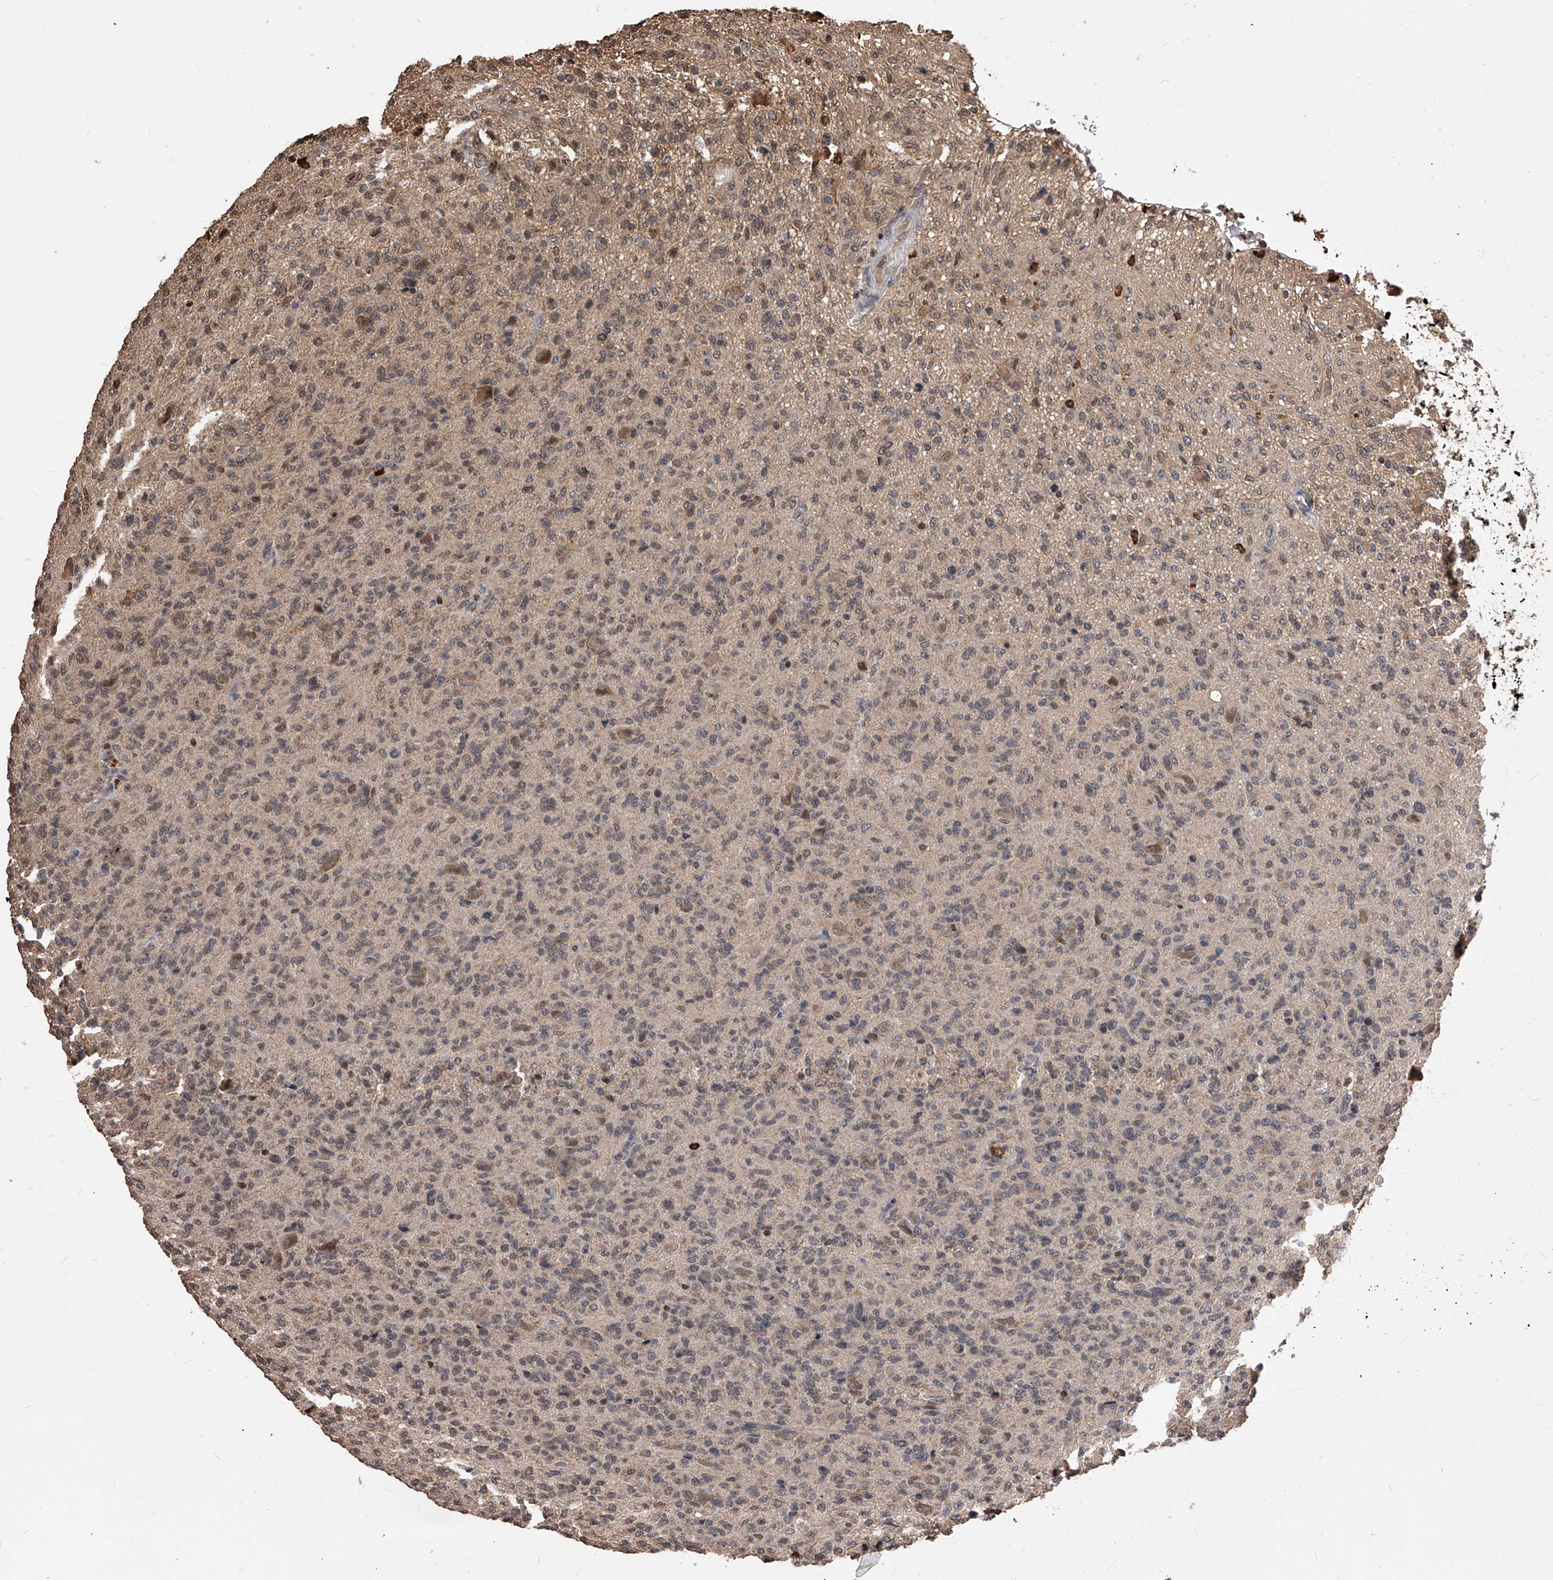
{"staining": {"intensity": "weak", "quantity": "25%-75%", "location": "cytoplasmic/membranous"}, "tissue": "glioma", "cell_type": "Tumor cells", "image_type": "cancer", "snomed": [{"axis": "morphology", "description": "Glioma, malignant, High grade"}, {"axis": "topography", "description": "Brain"}], "caption": "High-grade glioma (malignant) stained for a protein reveals weak cytoplasmic/membranous positivity in tumor cells.", "gene": "ID1", "patient": {"sex": "female", "age": 59}}